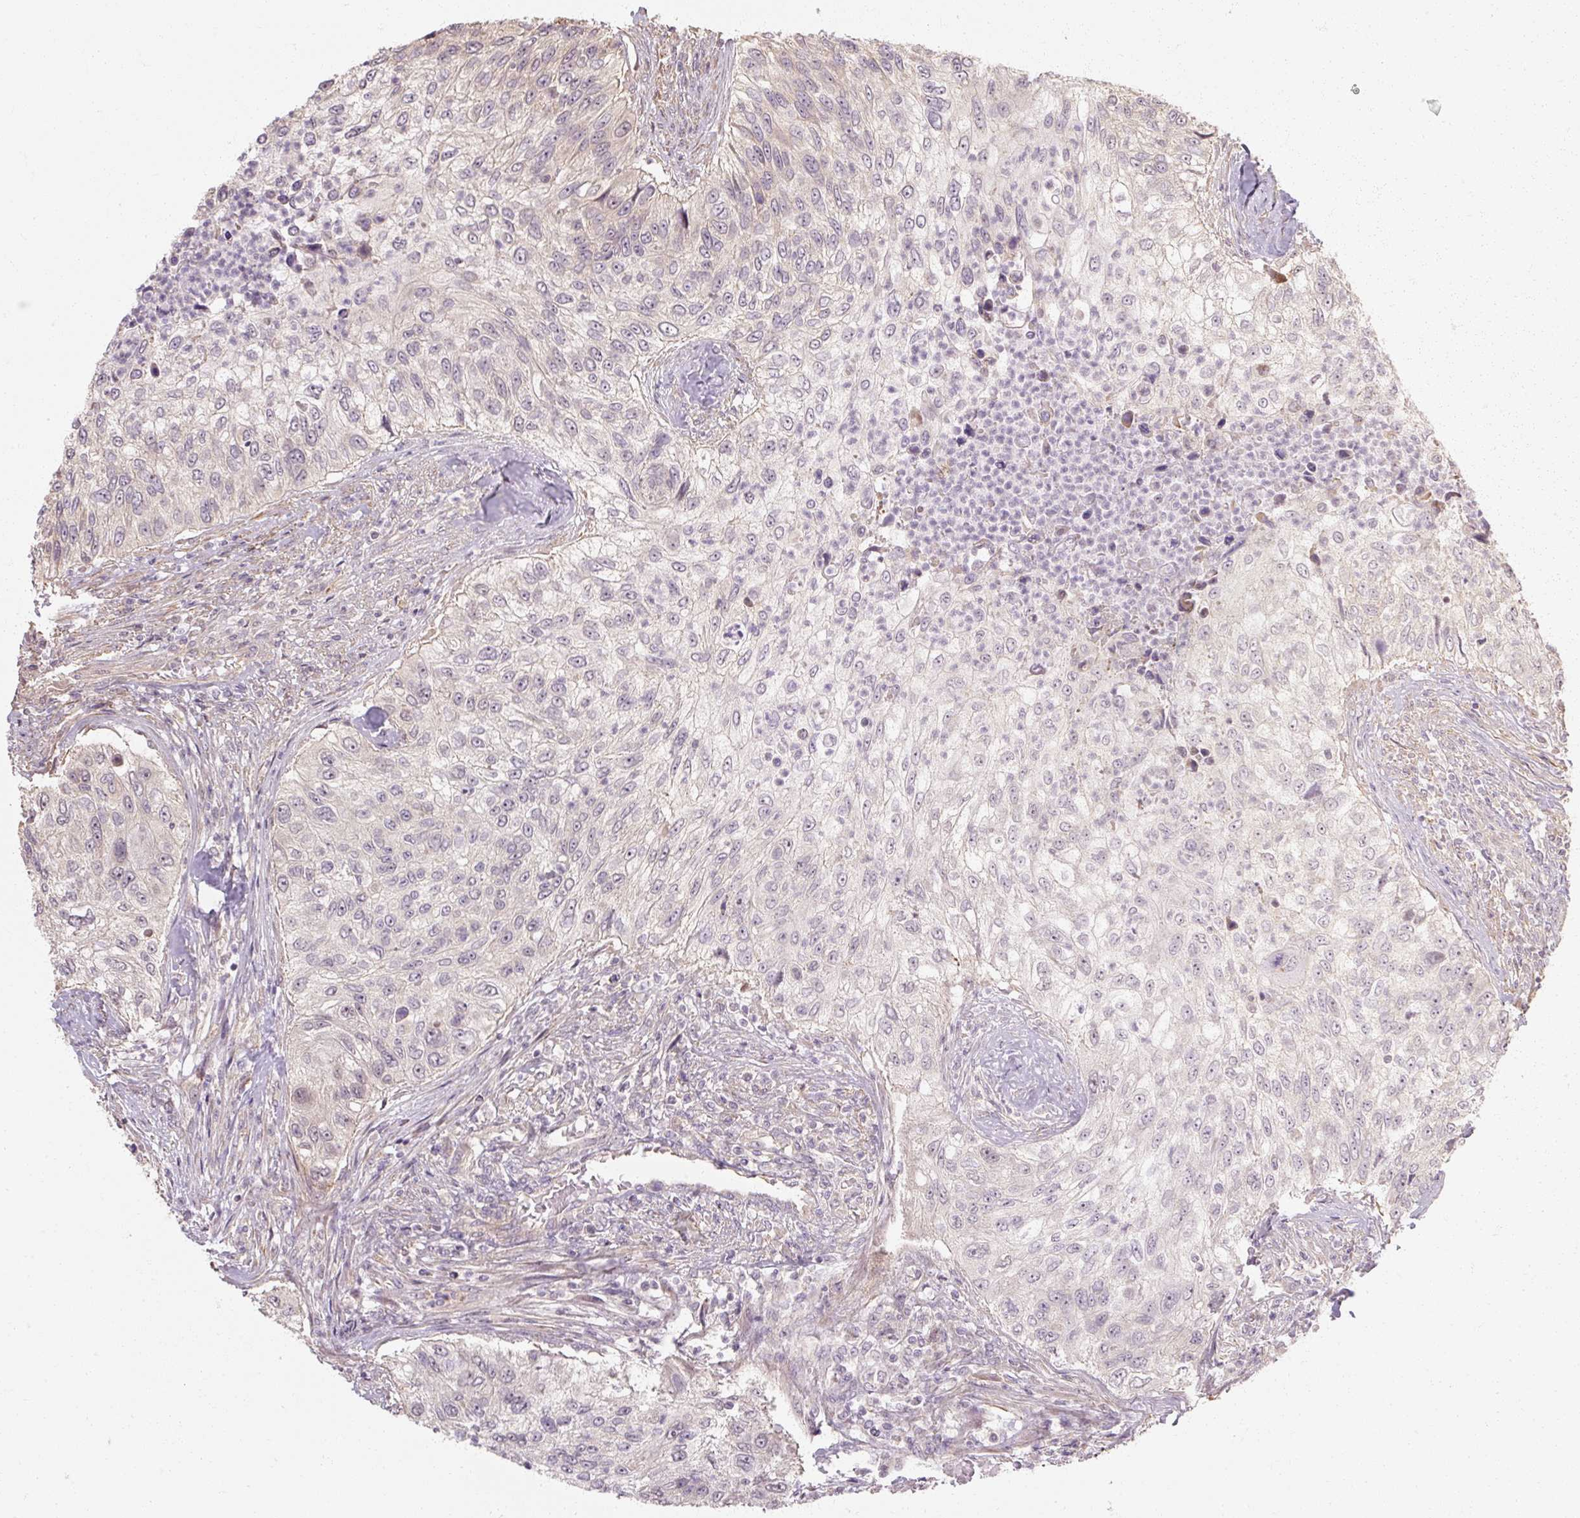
{"staining": {"intensity": "negative", "quantity": "none", "location": "none"}, "tissue": "urothelial cancer", "cell_type": "Tumor cells", "image_type": "cancer", "snomed": [{"axis": "morphology", "description": "Urothelial carcinoma, High grade"}, {"axis": "topography", "description": "Urinary bladder"}], "caption": "An IHC micrograph of high-grade urothelial carcinoma is shown. There is no staining in tumor cells of high-grade urothelial carcinoma. (DAB (3,3'-diaminobenzidine) immunohistochemistry, high magnification).", "gene": "RB1CC1", "patient": {"sex": "female", "age": 60}}